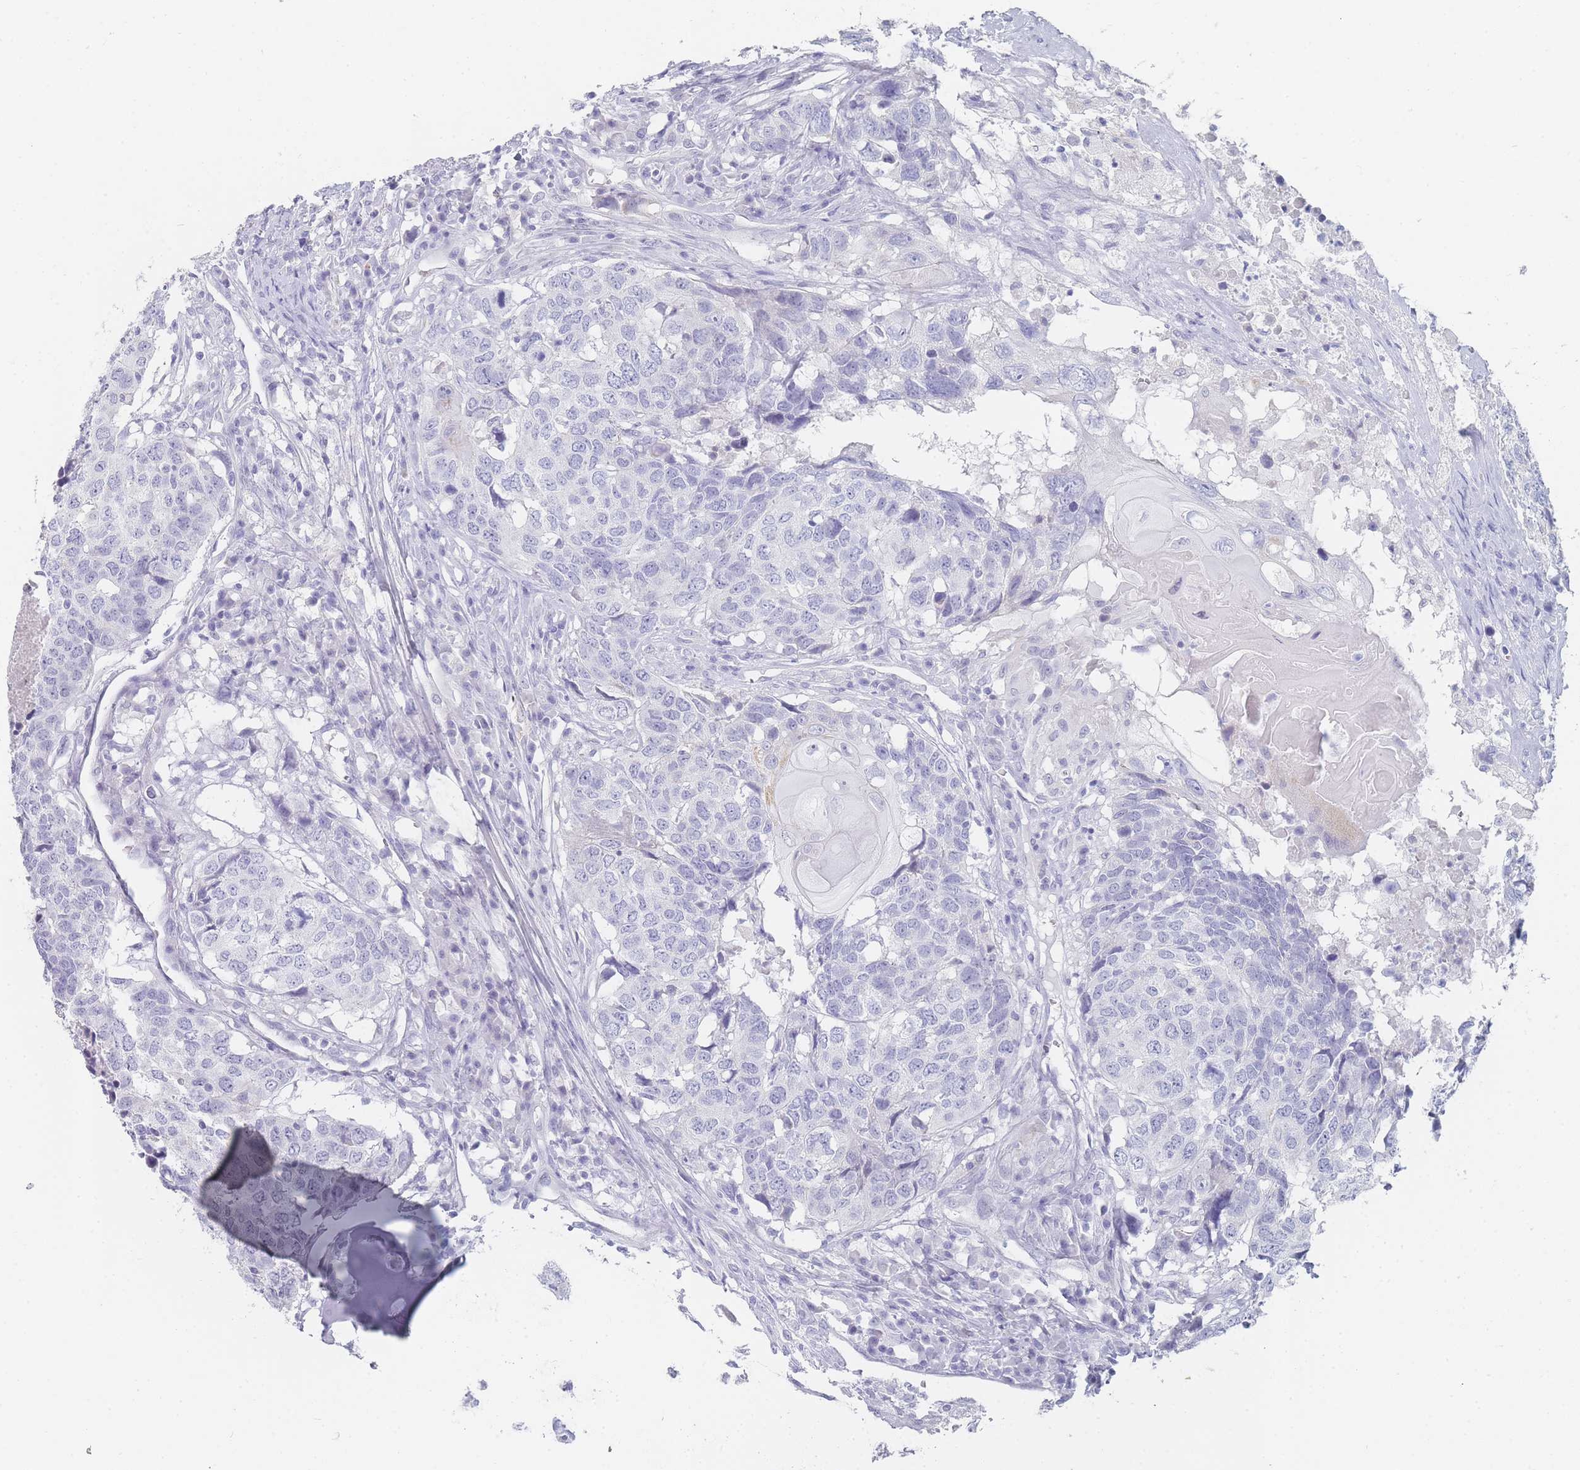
{"staining": {"intensity": "negative", "quantity": "none", "location": "none"}, "tissue": "head and neck cancer", "cell_type": "Tumor cells", "image_type": "cancer", "snomed": [{"axis": "morphology", "description": "Squamous cell carcinoma, NOS"}, {"axis": "topography", "description": "Head-Neck"}], "caption": "Immunohistochemistry (IHC) of human head and neck cancer (squamous cell carcinoma) reveals no positivity in tumor cells.", "gene": "IMPG1", "patient": {"sex": "male", "age": 66}}